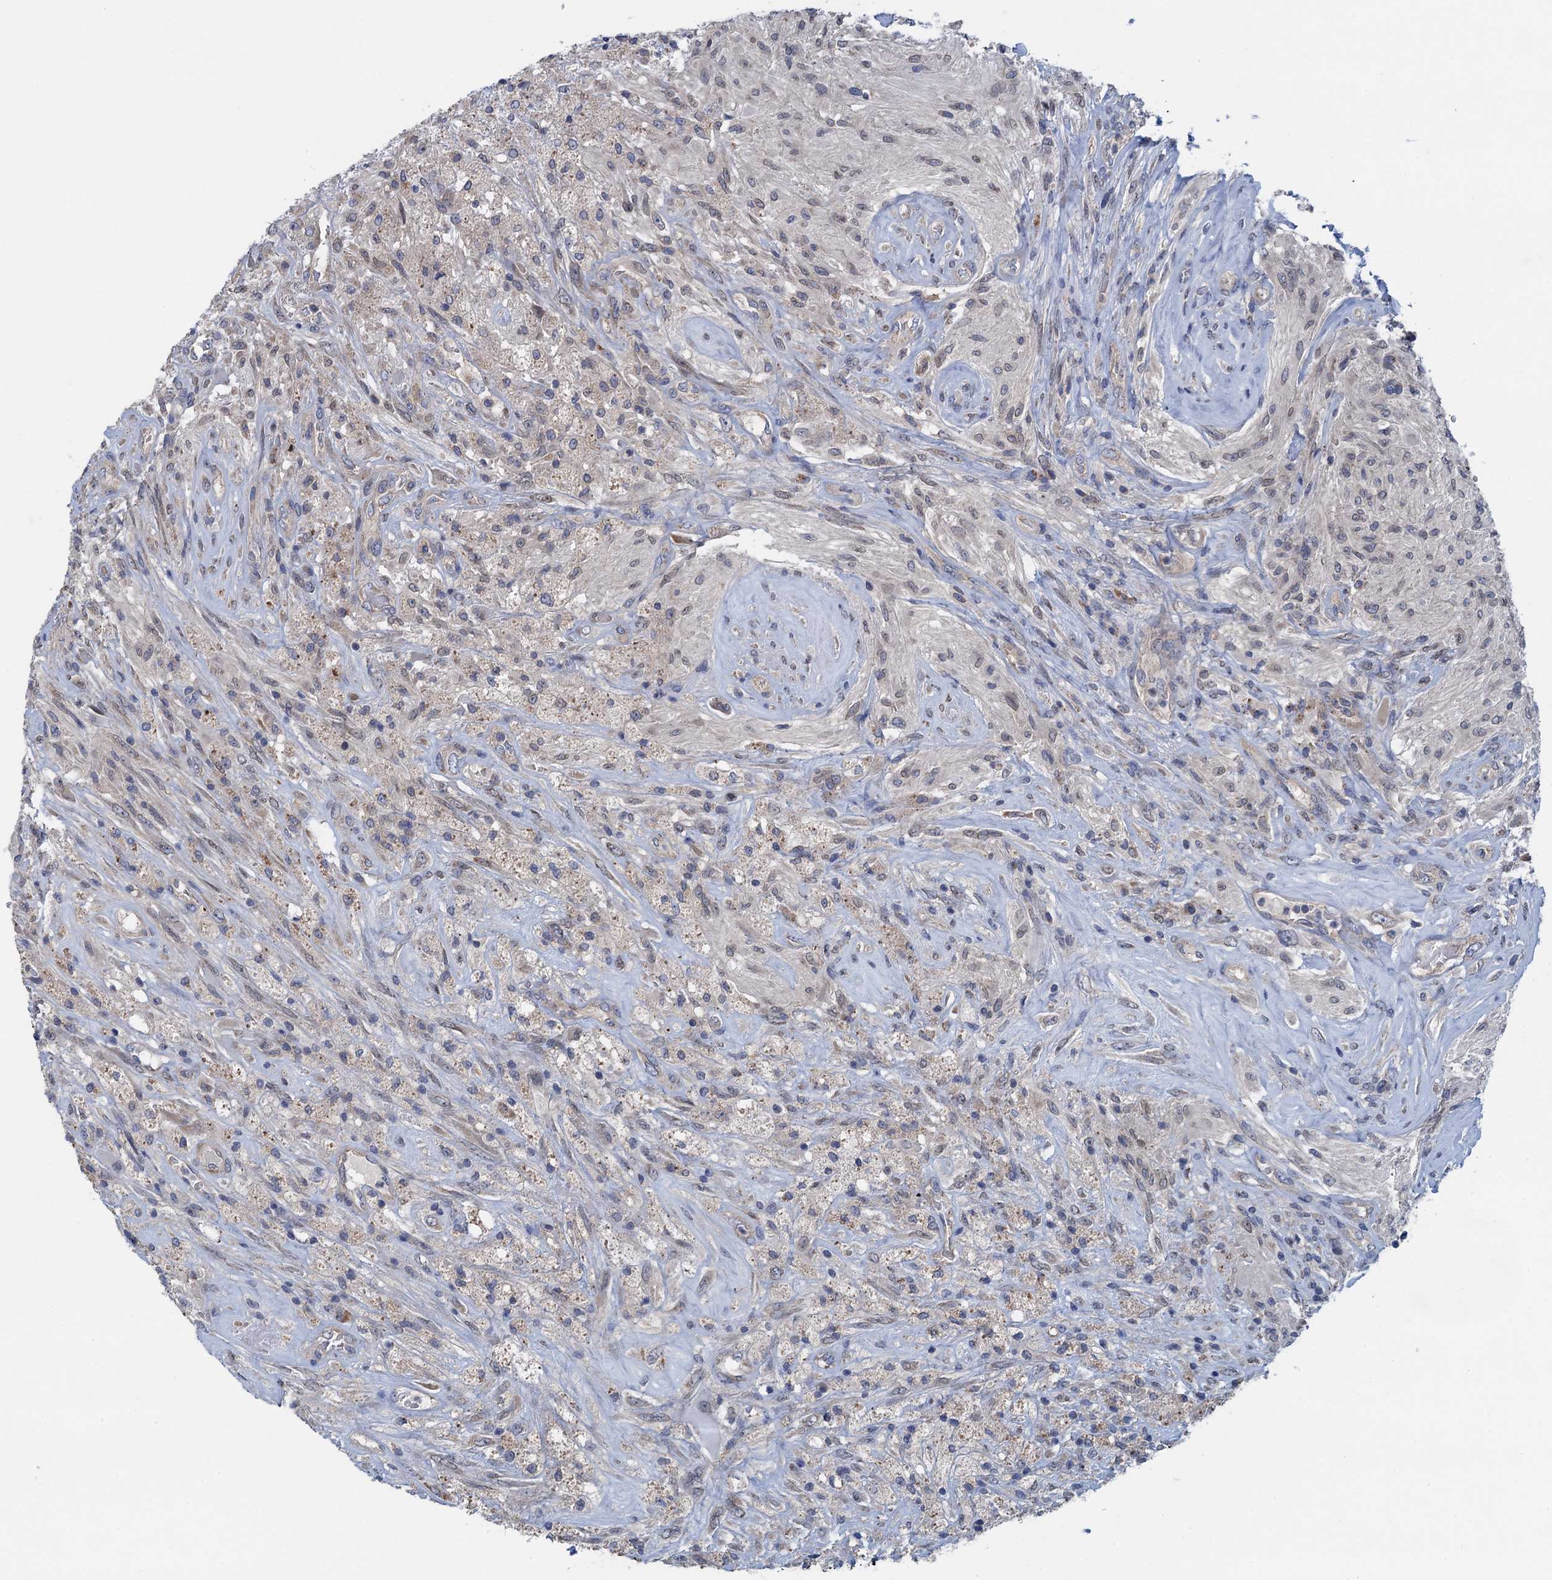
{"staining": {"intensity": "negative", "quantity": "none", "location": "none"}, "tissue": "glioma", "cell_type": "Tumor cells", "image_type": "cancer", "snomed": [{"axis": "morphology", "description": "Glioma, malignant, High grade"}, {"axis": "topography", "description": "Brain"}], "caption": "High magnification brightfield microscopy of glioma stained with DAB (brown) and counterstained with hematoxylin (blue): tumor cells show no significant expression.", "gene": "CTU2", "patient": {"sex": "male", "age": 56}}